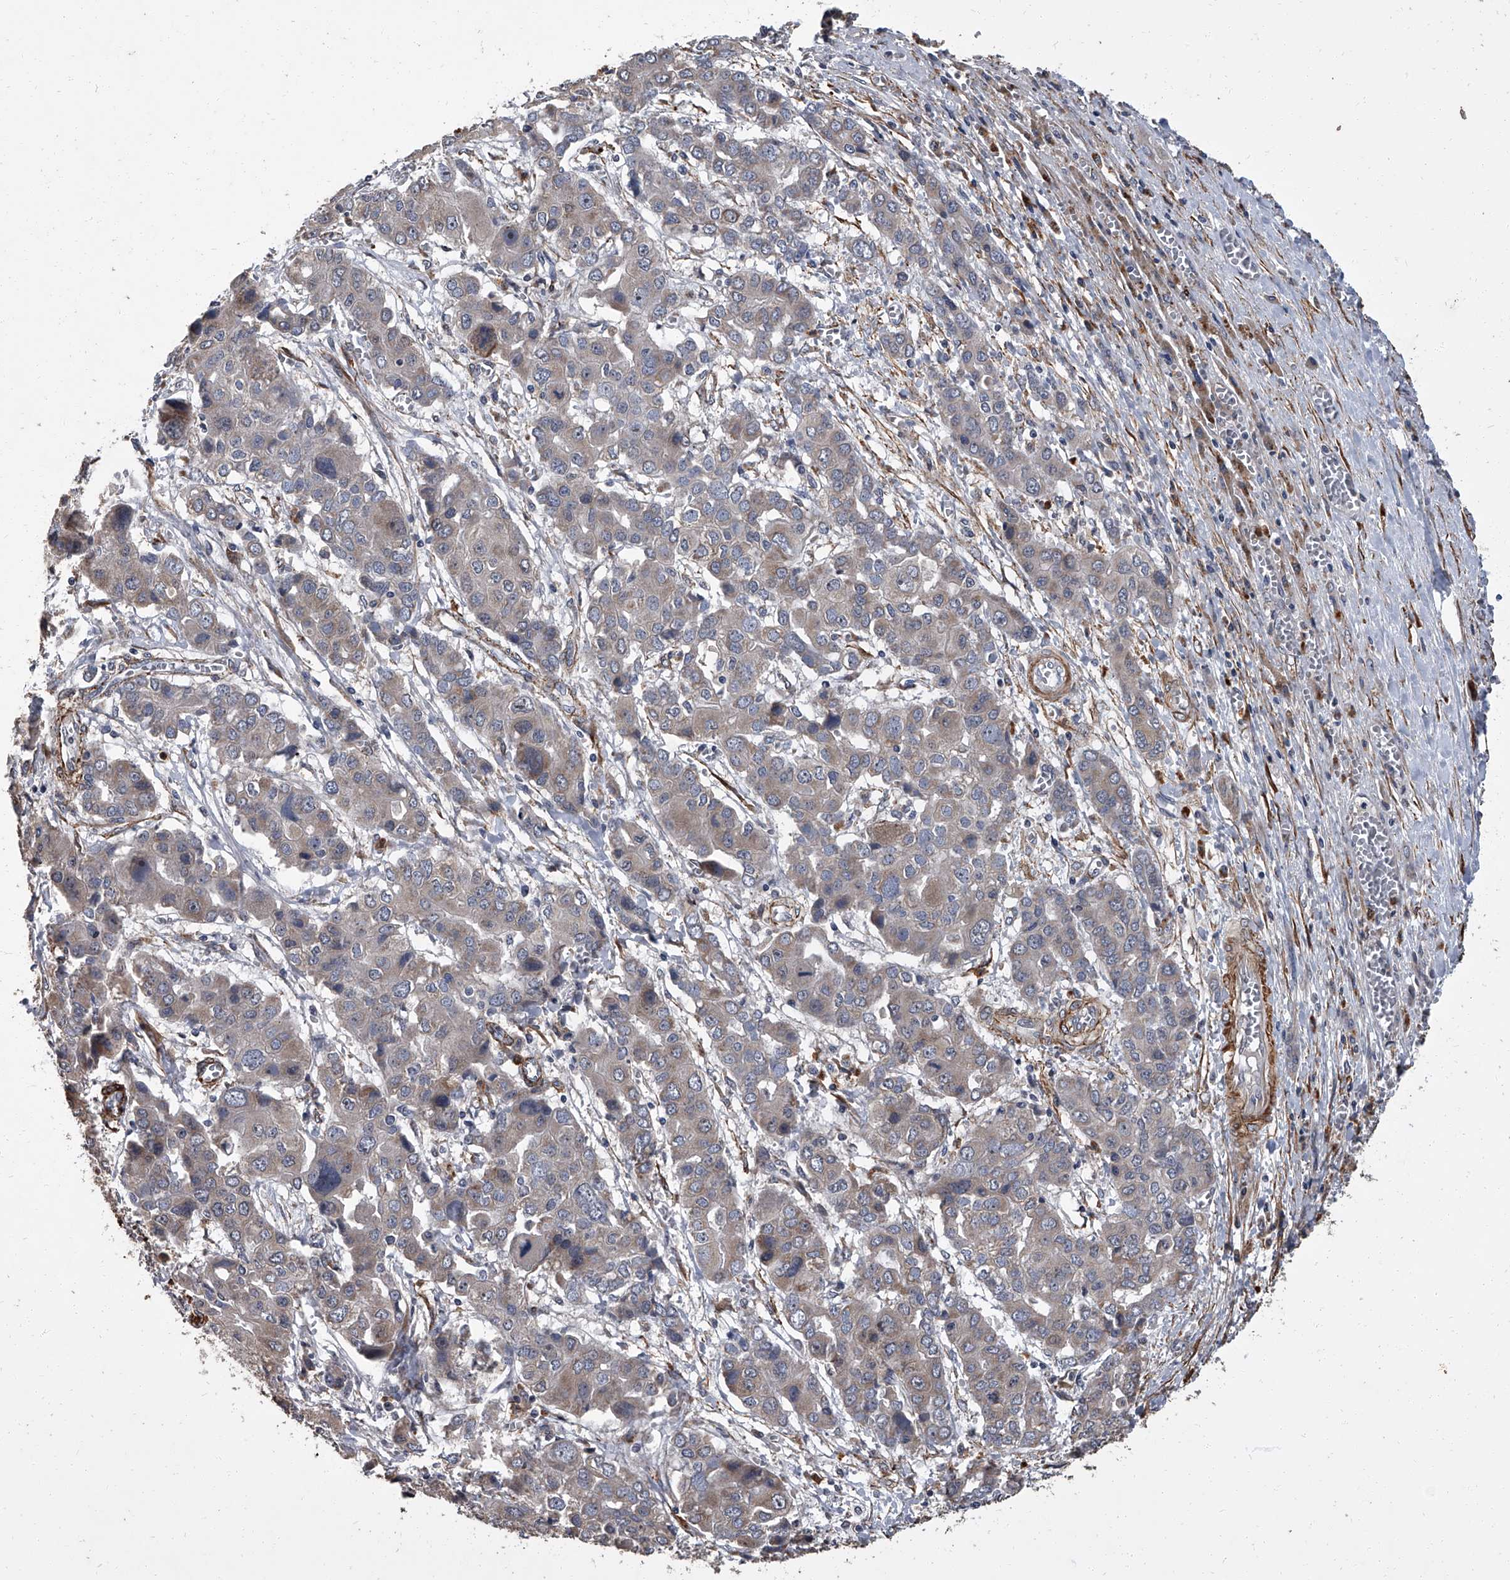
{"staining": {"intensity": "weak", "quantity": "<25%", "location": "cytoplasmic/membranous"}, "tissue": "liver cancer", "cell_type": "Tumor cells", "image_type": "cancer", "snomed": [{"axis": "morphology", "description": "Cholangiocarcinoma"}, {"axis": "topography", "description": "Liver"}], "caption": "This is an IHC micrograph of human liver cholangiocarcinoma. There is no staining in tumor cells.", "gene": "SIRT4", "patient": {"sex": "male", "age": 67}}